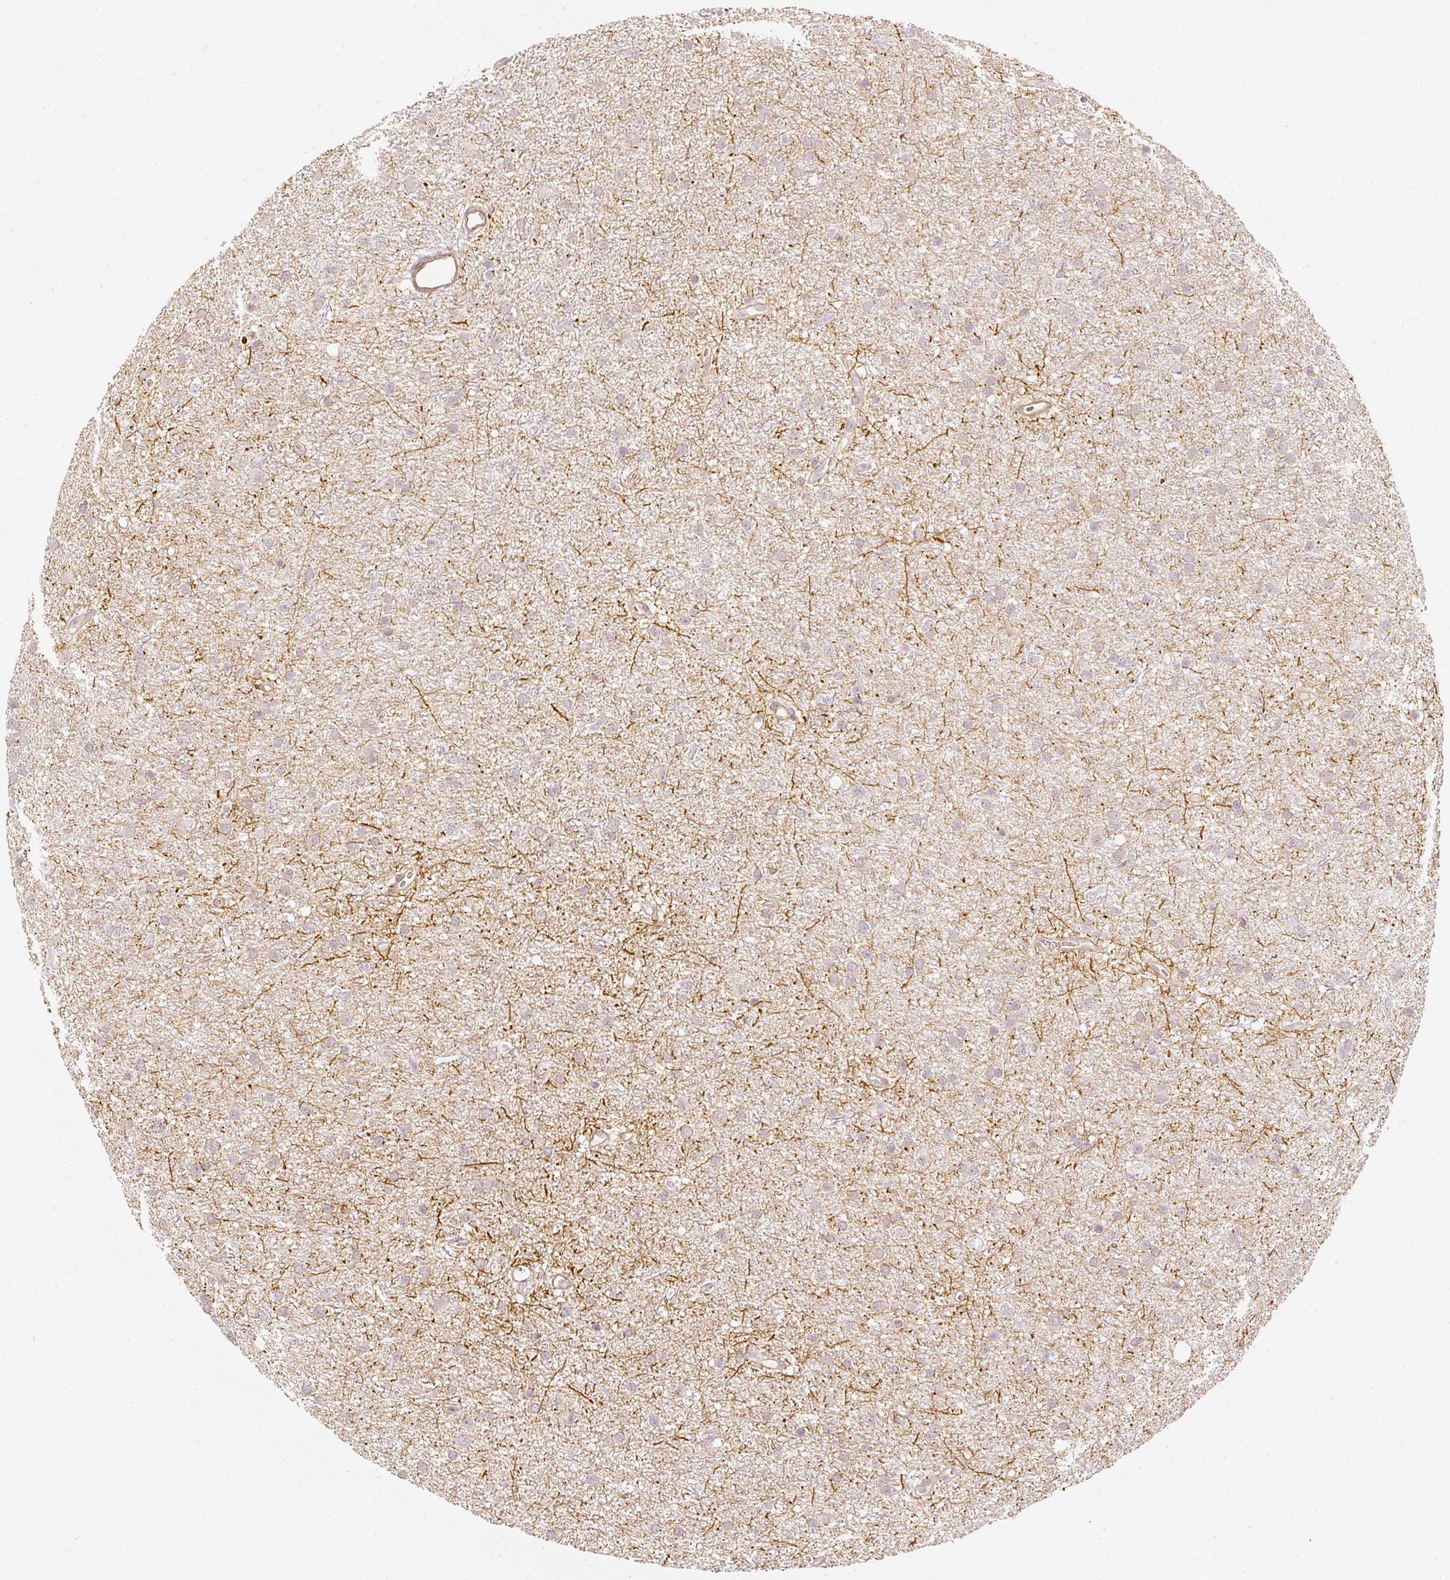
{"staining": {"intensity": "negative", "quantity": "none", "location": "none"}, "tissue": "glioma", "cell_type": "Tumor cells", "image_type": "cancer", "snomed": [{"axis": "morphology", "description": "Glioma, malignant, Low grade"}, {"axis": "topography", "description": "Cerebral cortex"}], "caption": "Immunohistochemistry of human glioma demonstrates no staining in tumor cells.", "gene": "DRD2", "patient": {"sex": "female", "age": 39}}